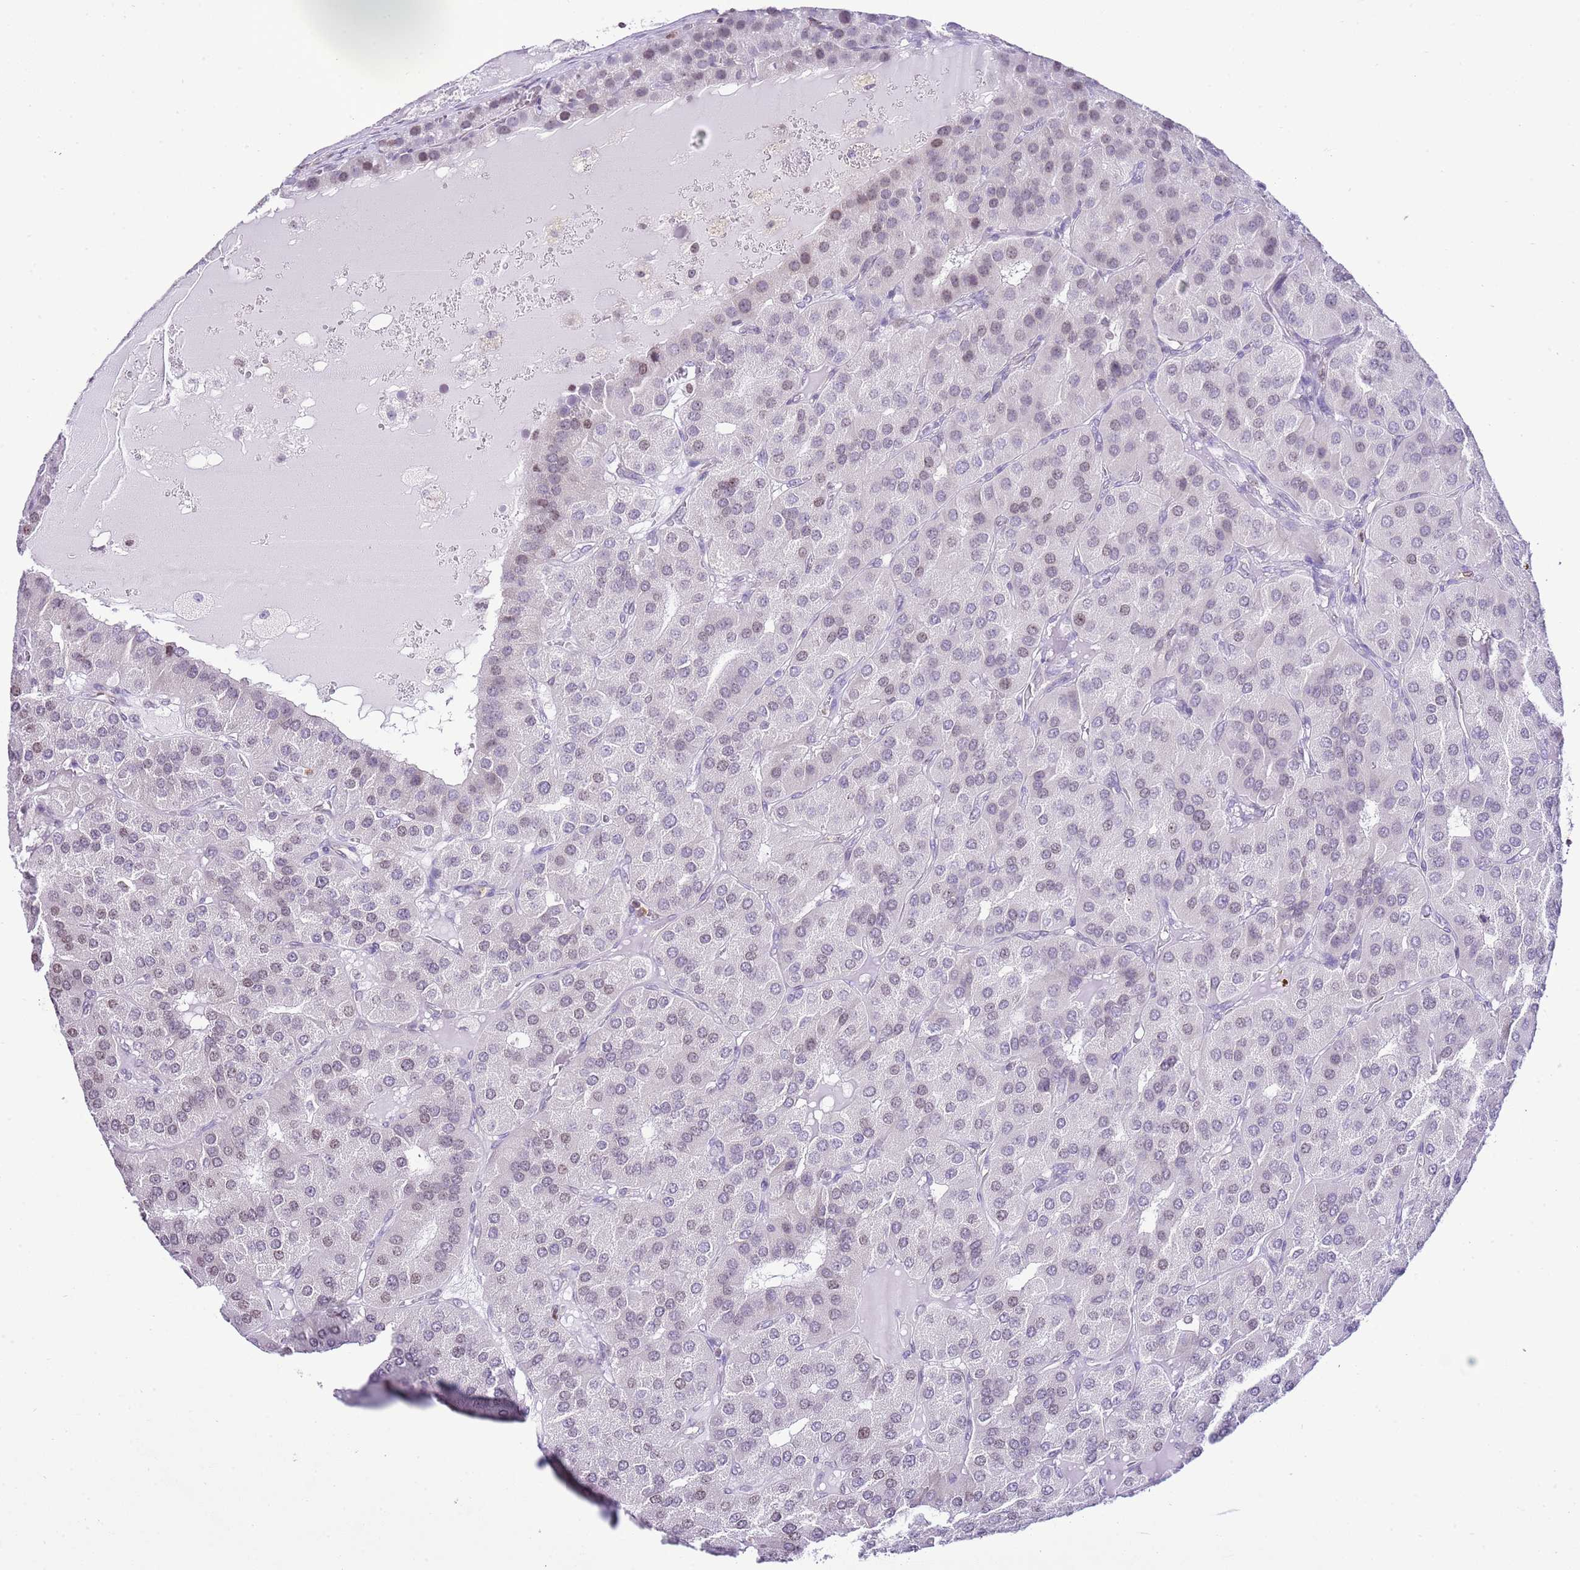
{"staining": {"intensity": "weak", "quantity": "<25%", "location": "nuclear"}, "tissue": "parathyroid gland", "cell_type": "Glandular cells", "image_type": "normal", "snomed": [{"axis": "morphology", "description": "Normal tissue, NOS"}, {"axis": "morphology", "description": "Adenoma, NOS"}, {"axis": "topography", "description": "Parathyroid gland"}], "caption": "Immunohistochemical staining of normal parathyroid gland displays no significant staining in glandular cells. (DAB (3,3'-diaminobenzidine) immunohistochemistry (IHC), high magnification).", "gene": "PRR15", "patient": {"sex": "female", "age": 86}}